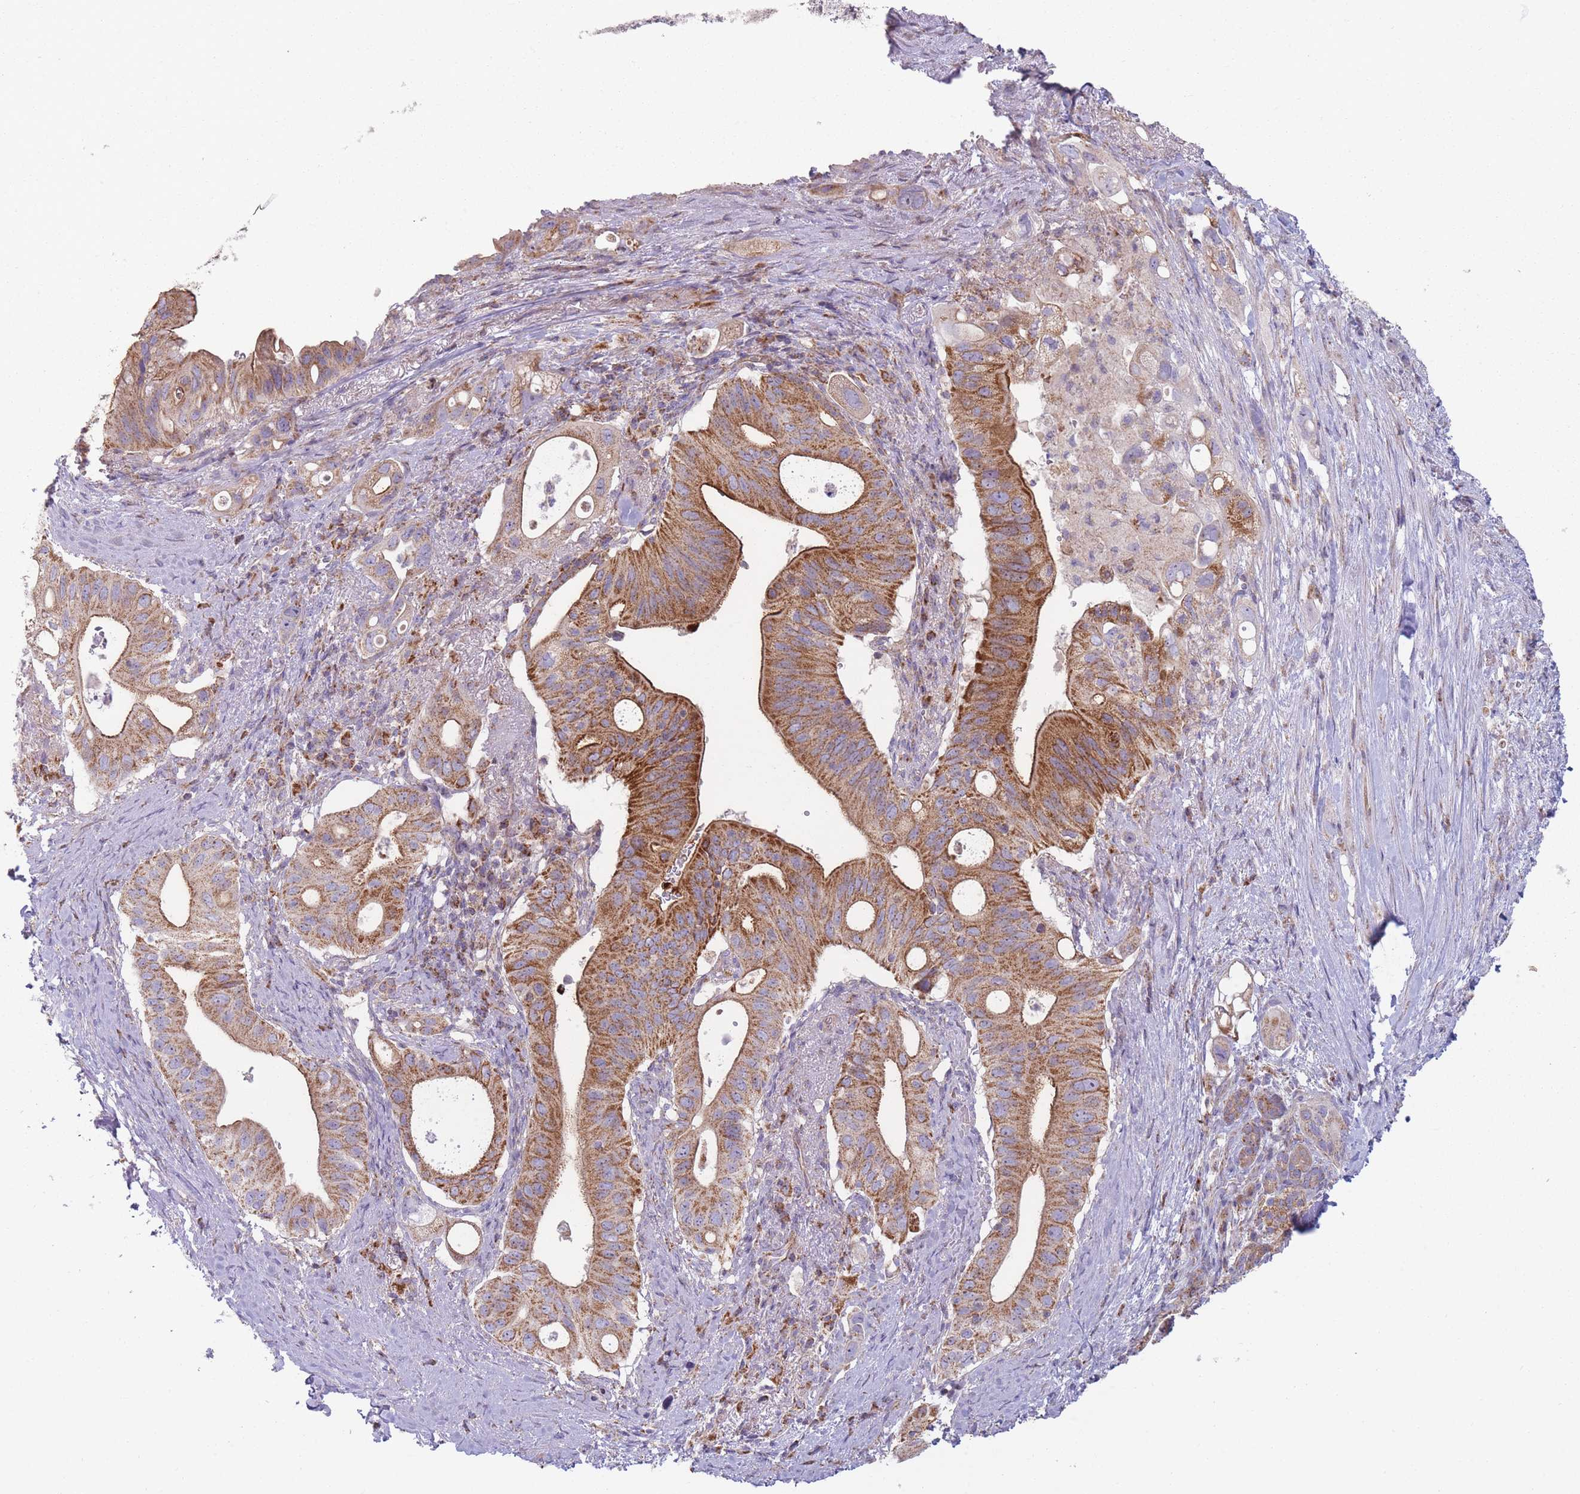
{"staining": {"intensity": "moderate", "quantity": ">75%", "location": "cytoplasmic/membranous"}, "tissue": "pancreatic cancer", "cell_type": "Tumor cells", "image_type": "cancer", "snomed": [{"axis": "morphology", "description": "Adenocarcinoma, NOS"}, {"axis": "topography", "description": "Pancreas"}], "caption": "Pancreatic adenocarcinoma stained with a protein marker exhibits moderate staining in tumor cells.", "gene": "NDUFA9", "patient": {"sex": "female", "age": 72}}